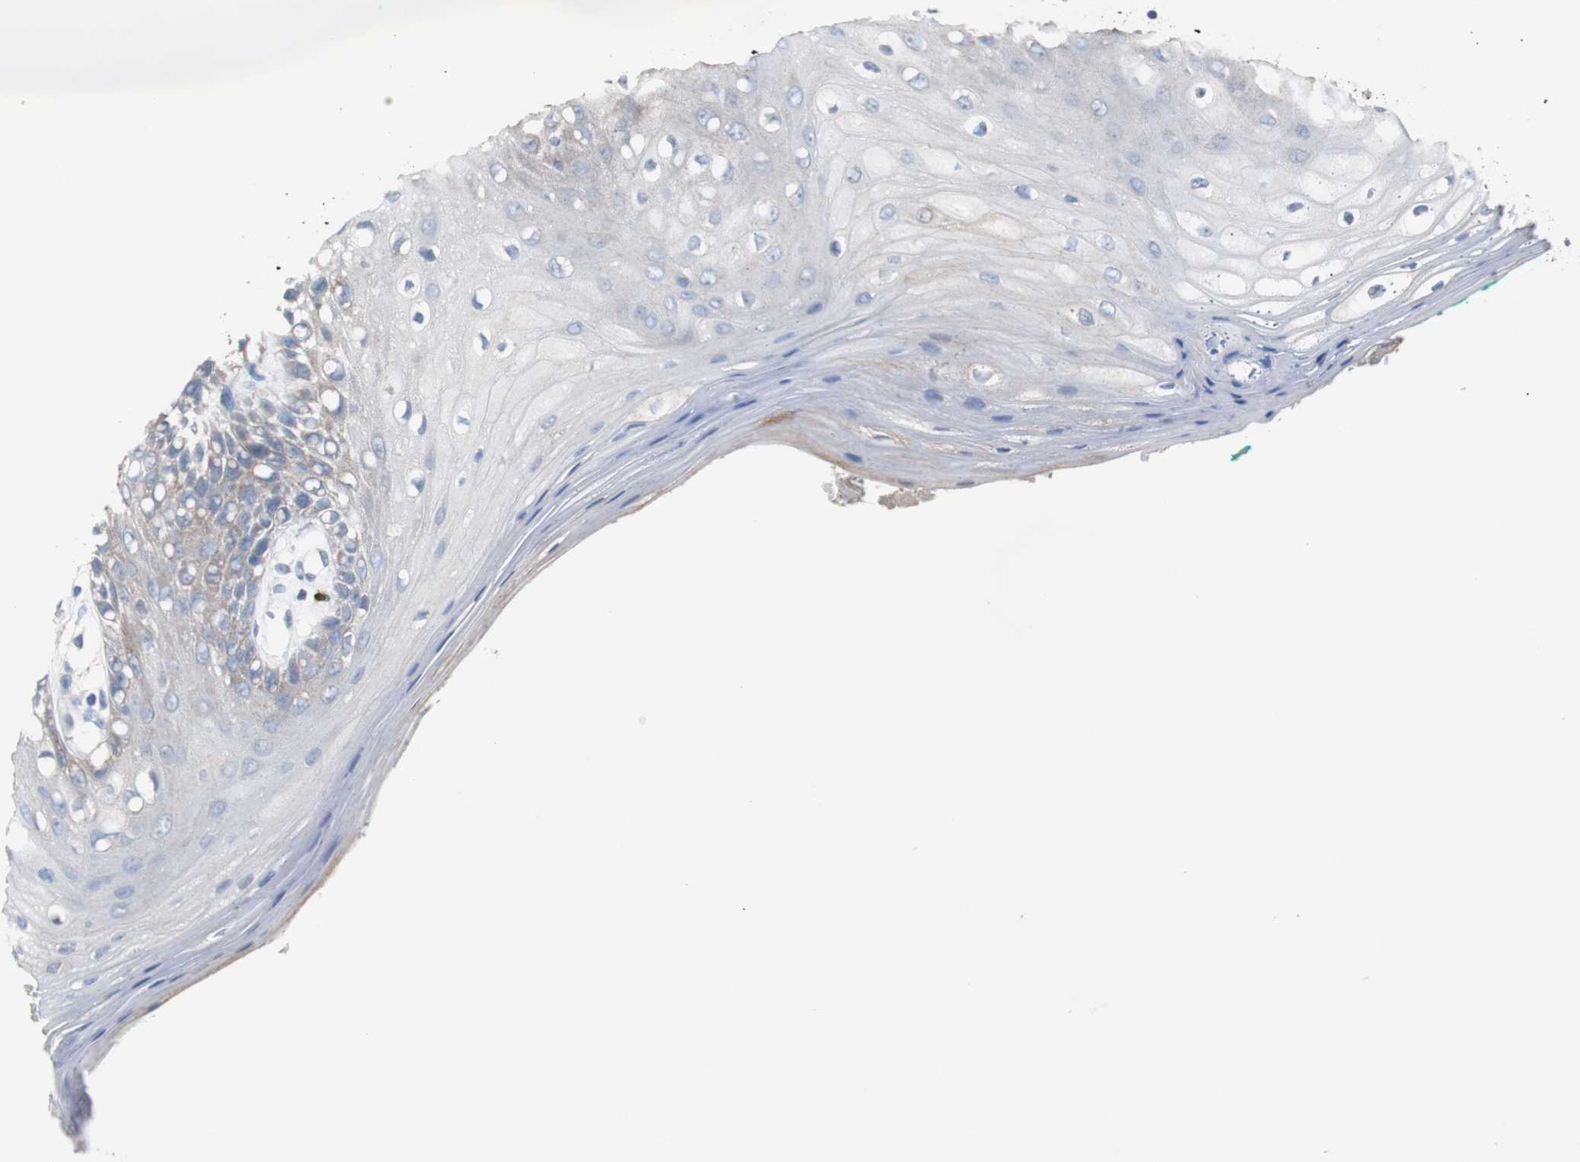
{"staining": {"intensity": "weak", "quantity": "<25%", "location": "cytoplasmic/membranous"}, "tissue": "oral mucosa", "cell_type": "Squamous epithelial cells", "image_type": "normal", "snomed": [{"axis": "morphology", "description": "Normal tissue, NOS"}, {"axis": "morphology", "description": "Squamous cell carcinoma, NOS"}, {"axis": "topography", "description": "Skeletal muscle"}, {"axis": "topography", "description": "Oral tissue"}, {"axis": "topography", "description": "Head-Neck"}], "caption": "DAB immunohistochemical staining of benign human oral mucosa exhibits no significant staining in squamous epithelial cells.", "gene": "CALB2", "patient": {"sex": "female", "age": 84}}